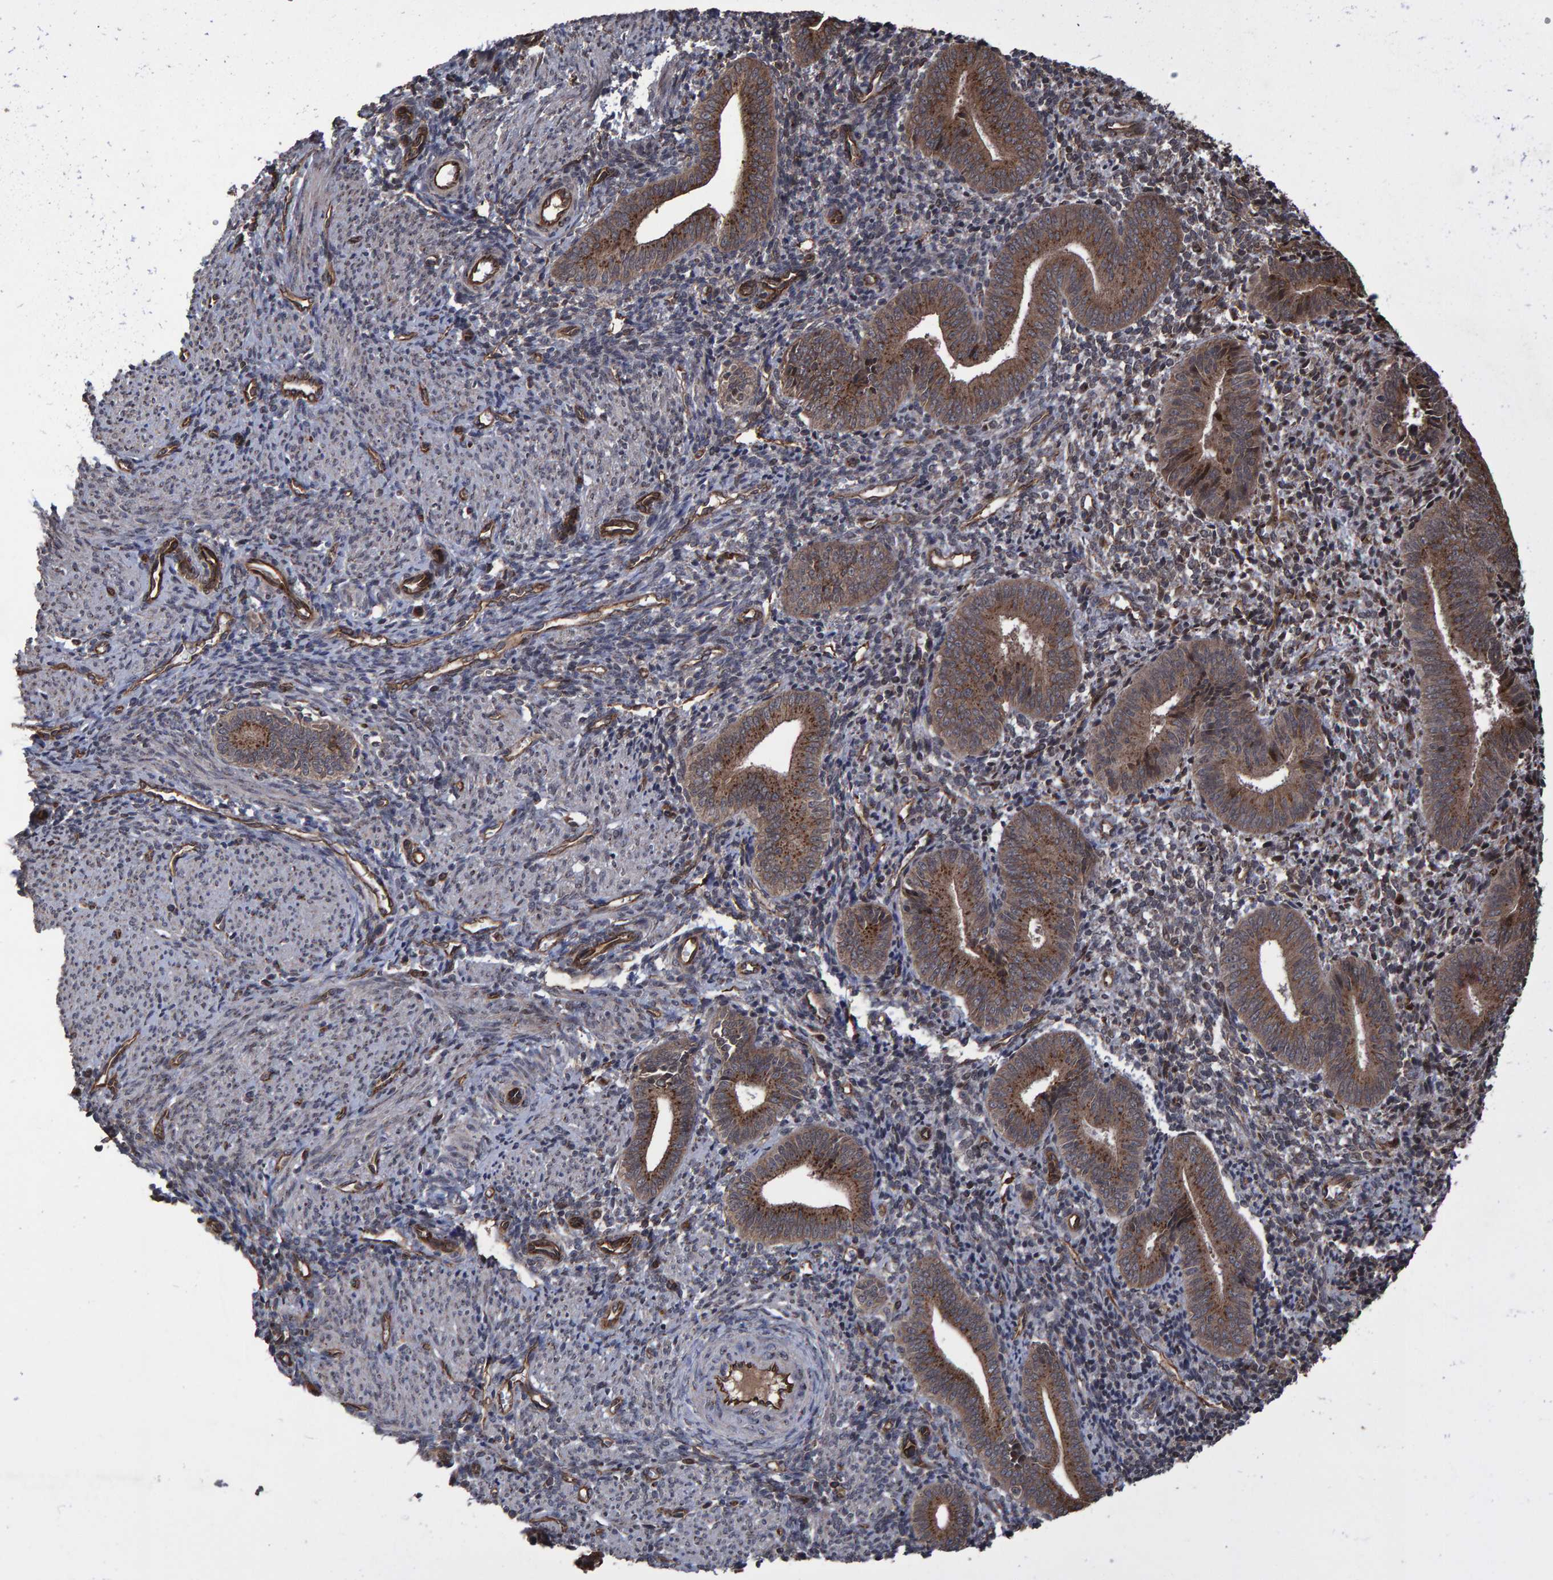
{"staining": {"intensity": "moderate", "quantity": "25%-75%", "location": "cytoplasmic/membranous,nuclear"}, "tissue": "endometrium", "cell_type": "Cells in endometrial stroma", "image_type": "normal", "snomed": [{"axis": "morphology", "description": "Normal tissue, NOS"}, {"axis": "topography", "description": "Uterus"}, {"axis": "topography", "description": "Endometrium"}], "caption": "Immunohistochemistry histopathology image of benign endometrium stained for a protein (brown), which reveals medium levels of moderate cytoplasmic/membranous,nuclear staining in about 25%-75% of cells in endometrial stroma.", "gene": "TRIM68", "patient": {"sex": "female", "age": 33}}